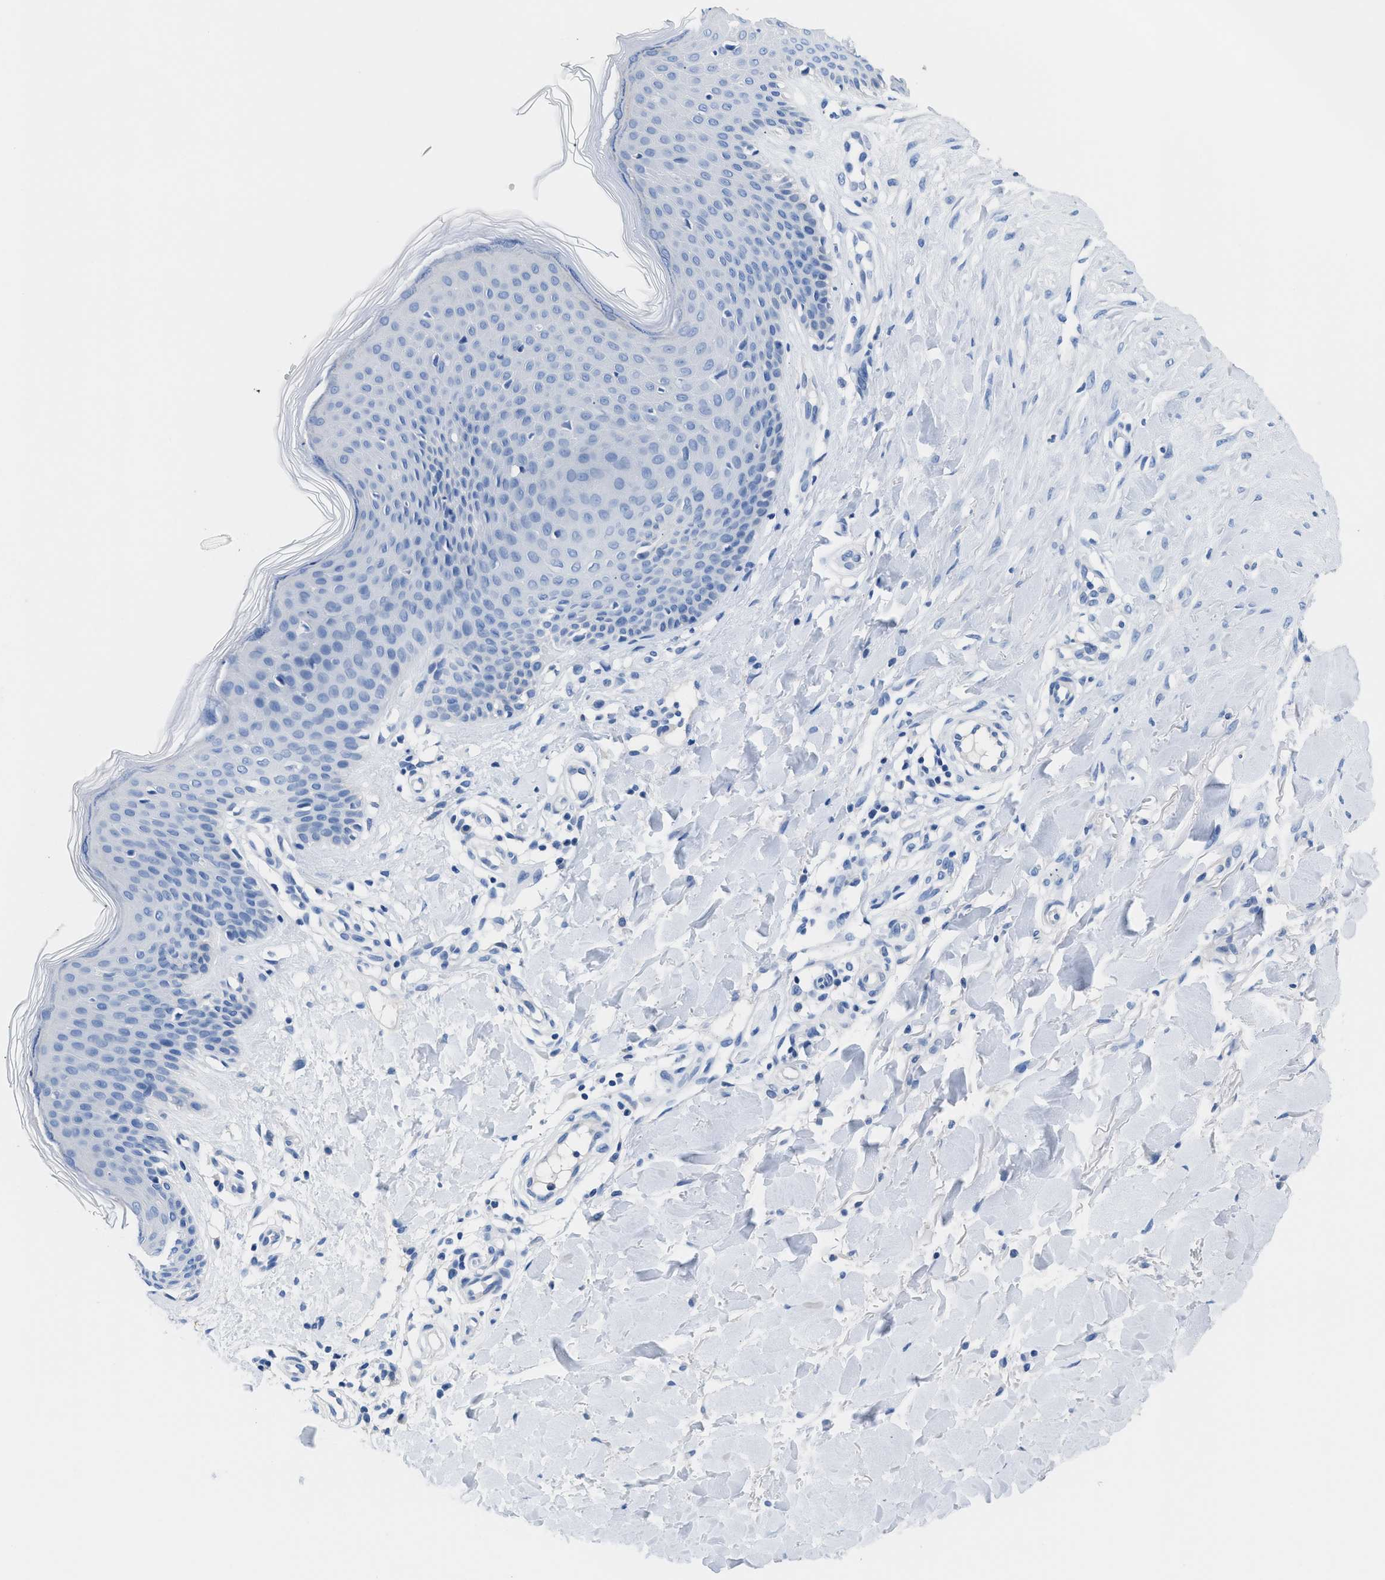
{"staining": {"intensity": "negative", "quantity": "none", "location": "none"}, "tissue": "skin", "cell_type": "Fibroblasts", "image_type": "normal", "snomed": [{"axis": "morphology", "description": "Normal tissue, NOS"}, {"axis": "topography", "description": "Skin"}], "caption": "High power microscopy histopathology image of an immunohistochemistry photomicrograph of normal skin, revealing no significant staining in fibroblasts. (Immunohistochemistry, brightfield microscopy, high magnification).", "gene": "SLFN13", "patient": {"sex": "male", "age": 41}}